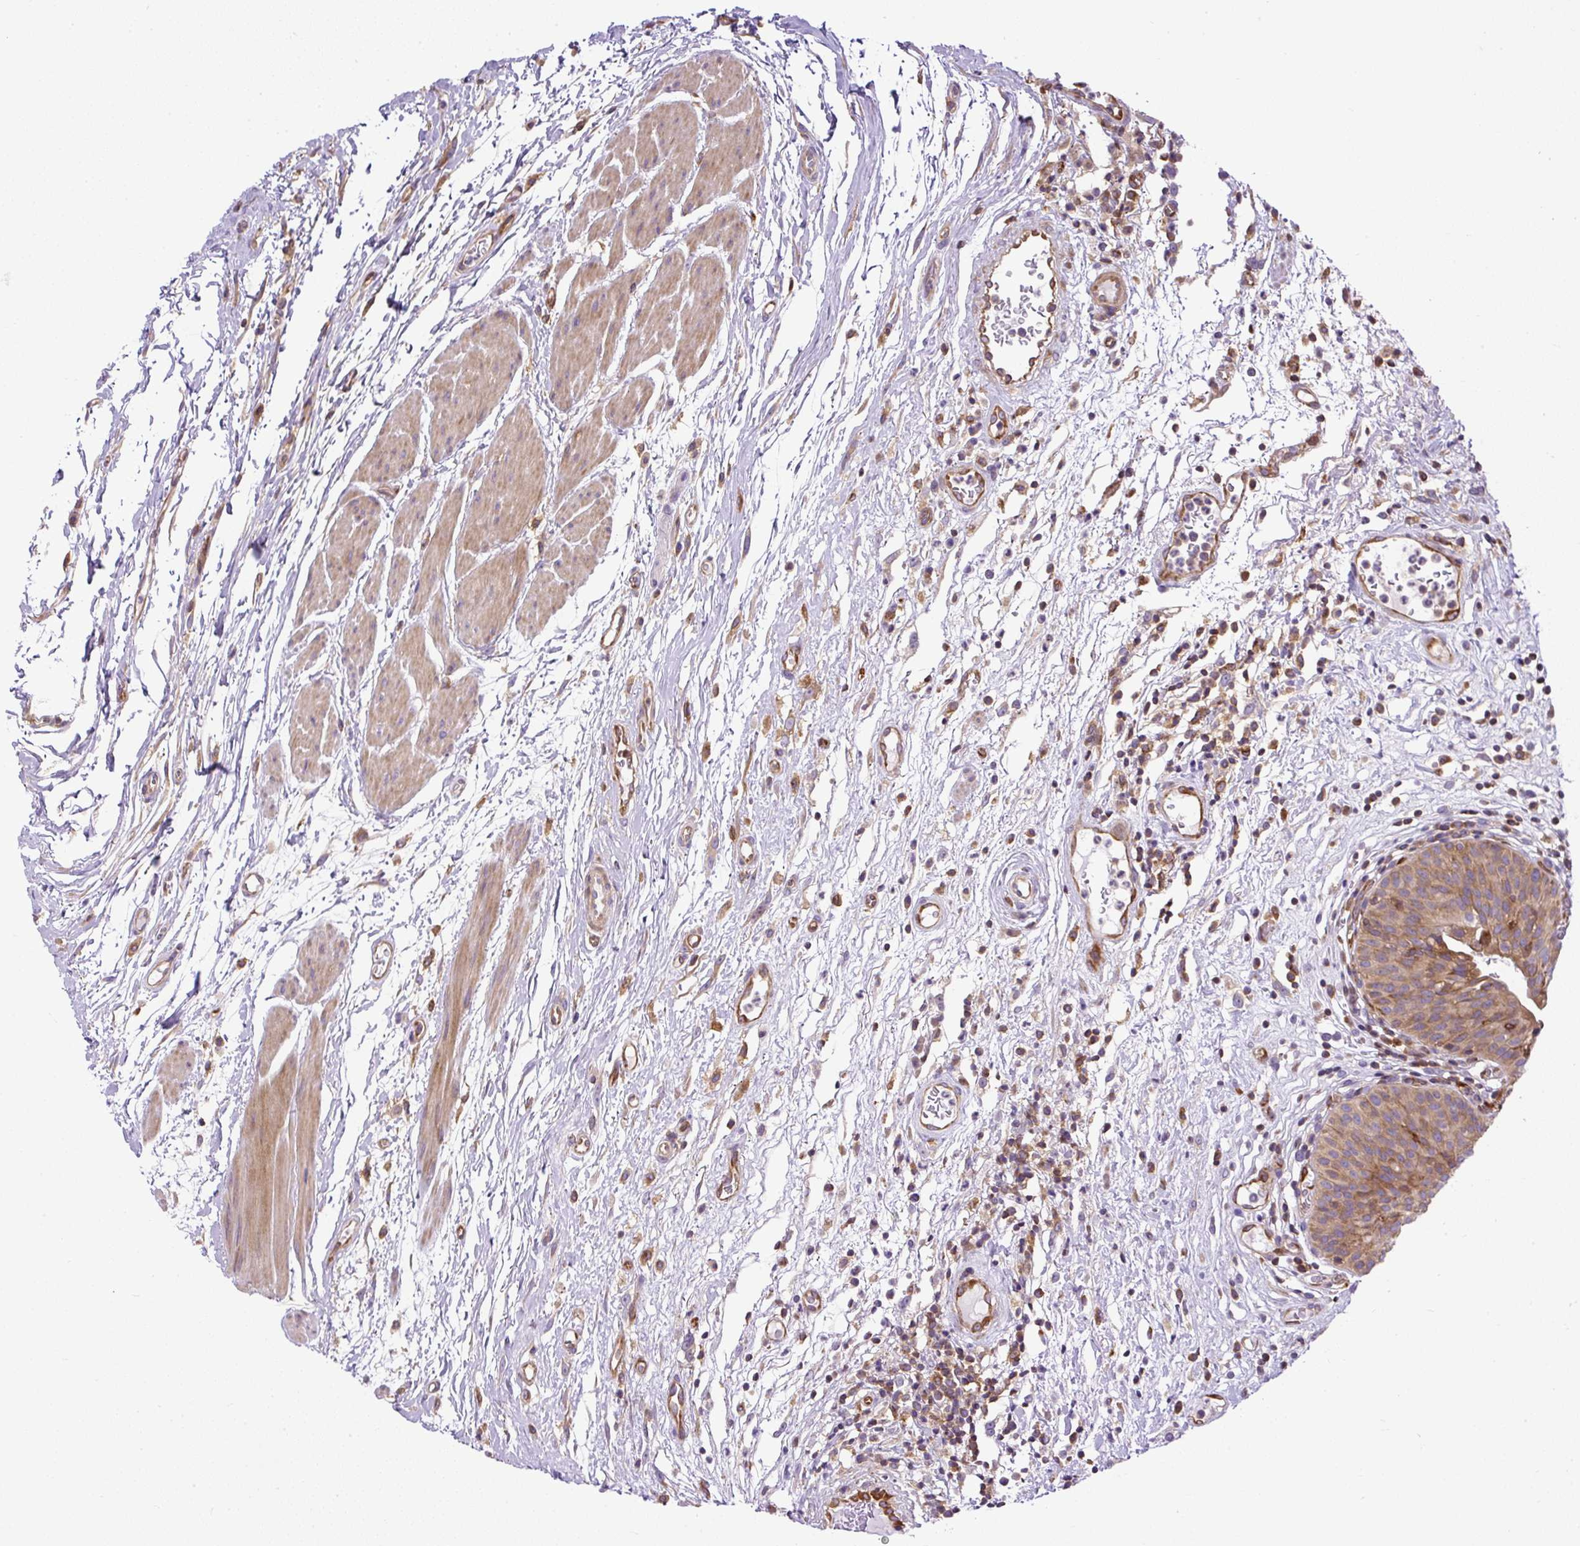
{"staining": {"intensity": "moderate", "quantity": ">75%", "location": "cytoplasmic/membranous"}, "tissue": "urinary bladder", "cell_type": "Urothelial cells", "image_type": "normal", "snomed": [{"axis": "morphology", "description": "Normal tissue, NOS"}, {"axis": "morphology", "description": "Inflammation, NOS"}, {"axis": "topography", "description": "Urinary bladder"}], "caption": "About >75% of urothelial cells in benign human urinary bladder show moderate cytoplasmic/membranous protein positivity as visualized by brown immunohistochemical staining.", "gene": "MAP1S", "patient": {"sex": "male", "age": 57}}